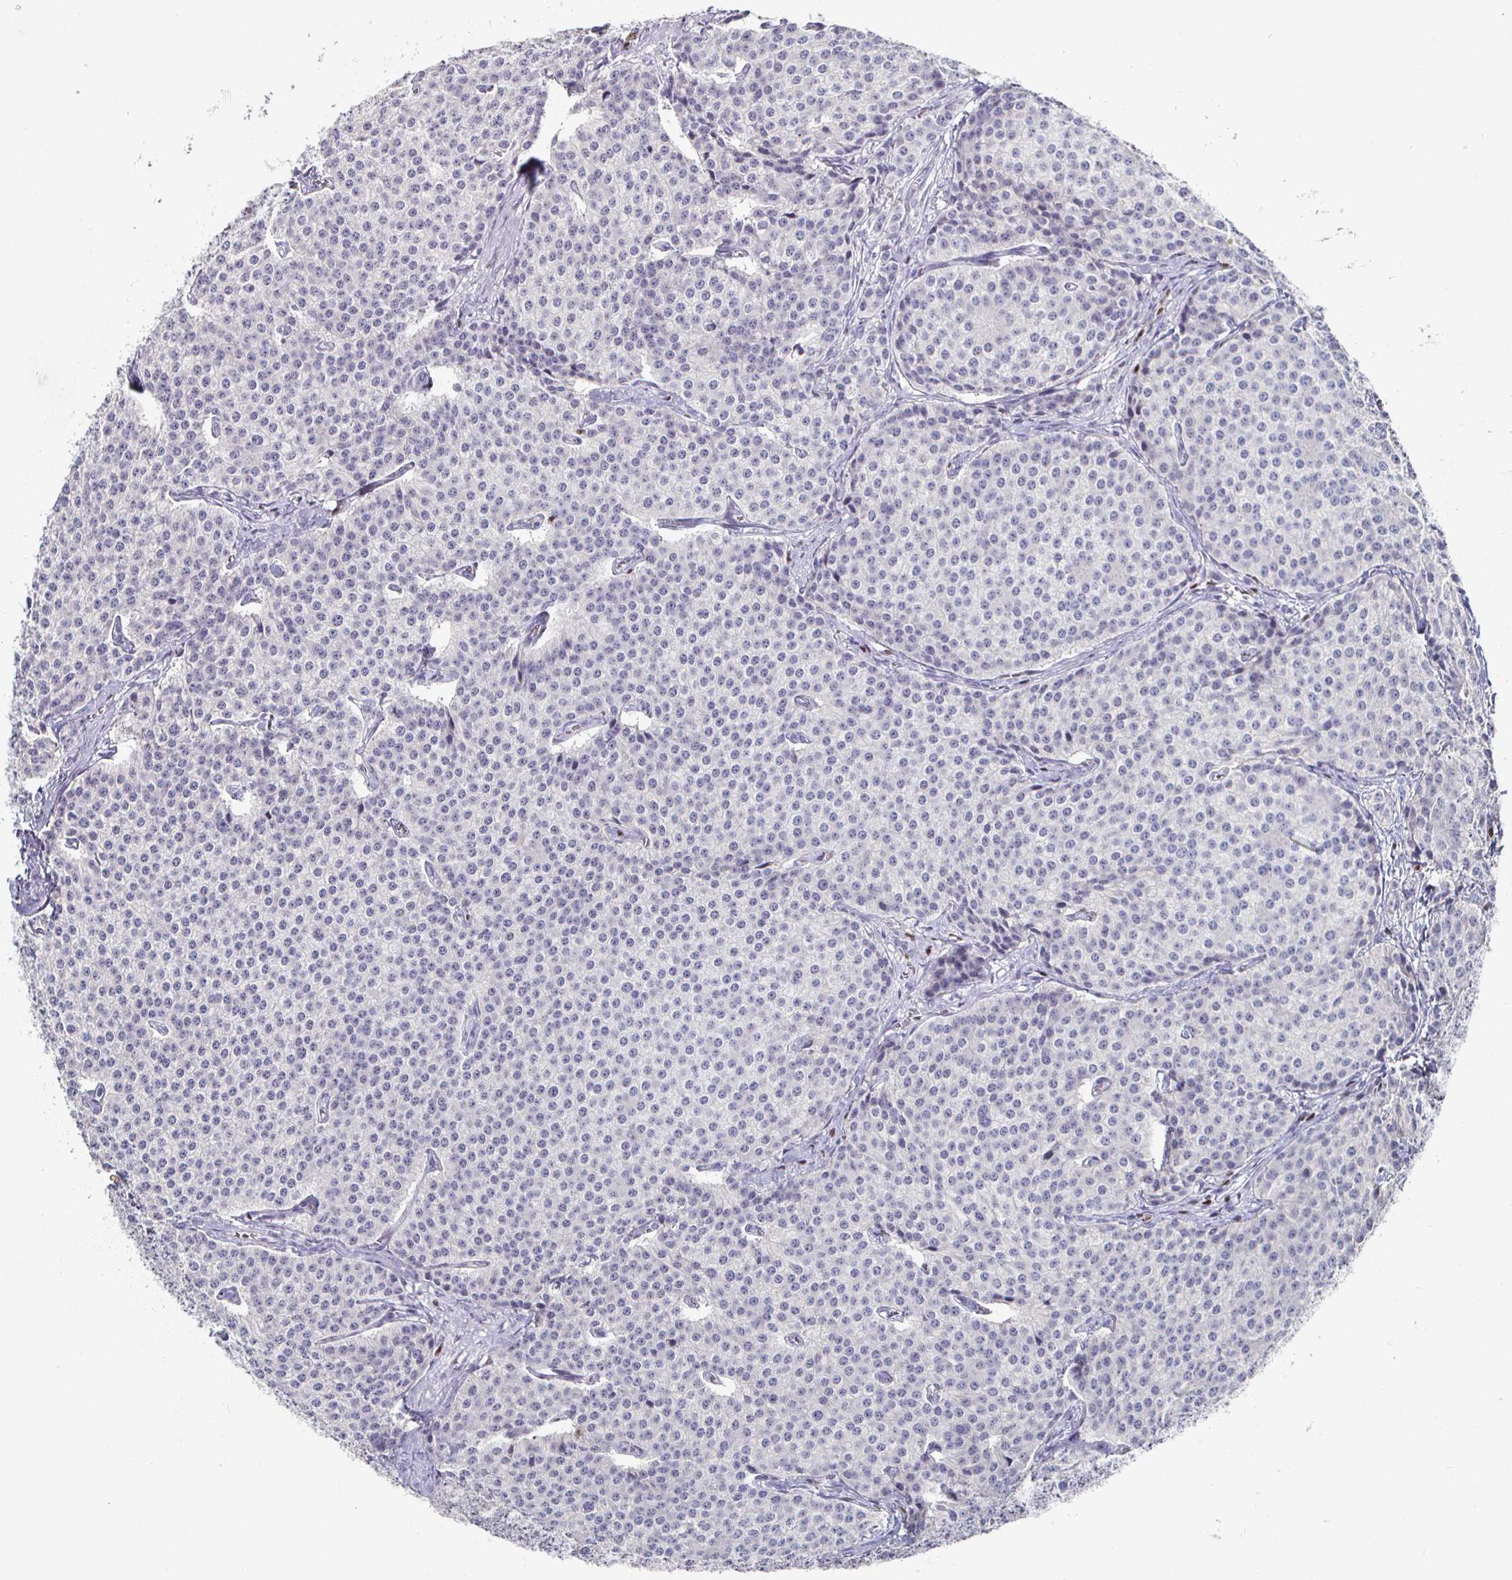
{"staining": {"intensity": "negative", "quantity": "none", "location": "none"}, "tissue": "carcinoid", "cell_type": "Tumor cells", "image_type": "cancer", "snomed": [{"axis": "morphology", "description": "Carcinoid, malignant, NOS"}, {"axis": "topography", "description": "Small intestine"}], "caption": "High power microscopy photomicrograph of an IHC micrograph of carcinoid, revealing no significant staining in tumor cells.", "gene": "RUNX2", "patient": {"sex": "female", "age": 64}}